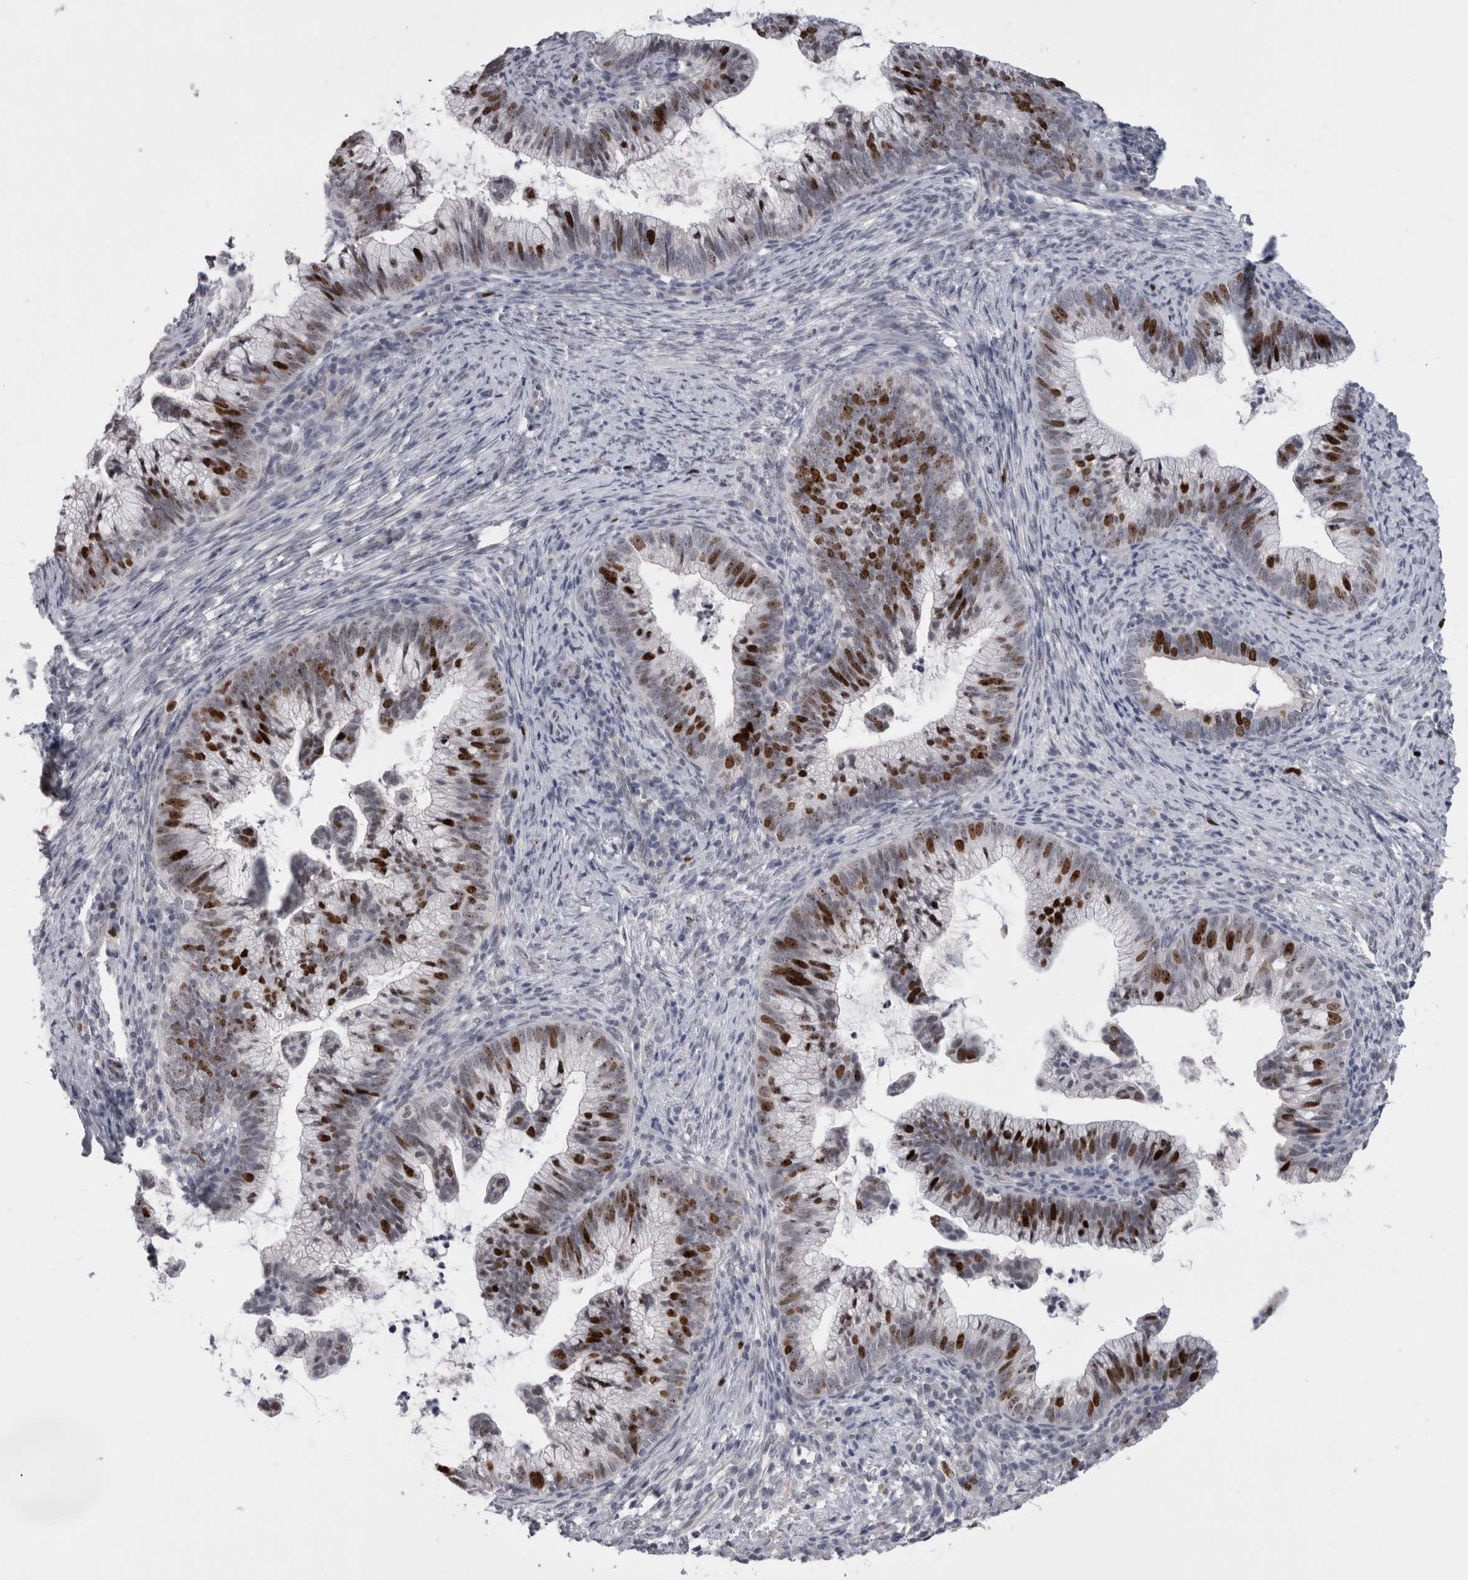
{"staining": {"intensity": "strong", "quantity": "25%-75%", "location": "nuclear"}, "tissue": "cervical cancer", "cell_type": "Tumor cells", "image_type": "cancer", "snomed": [{"axis": "morphology", "description": "Adenocarcinoma, NOS"}, {"axis": "topography", "description": "Cervix"}], "caption": "A high-resolution micrograph shows IHC staining of adenocarcinoma (cervical), which displays strong nuclear positivity in approximately 25%-75% of tumor cells. Using DAB (brown) and hematoxylin (blue) stains, captured at high magnification using brightfield microscopy.", "gene": "KIF18B", "patient": {"sex": "female", "age": 36}}